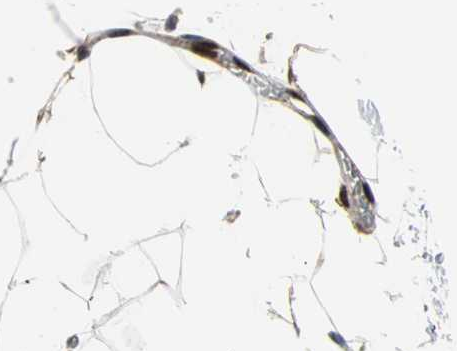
{"staining": {"intensity": "strong", "quantity": ">75%", "location": "cytoplasmic/membranous,nuclear"}, "tissue": "adipose tissue", "cell_type": "Adipocytes", "image_type": "normal", "snomed": [{"axis": "morphology", "description": "Normal tissue, NOS"}, {"axis": "topography", "description": "Soft tissue"}], "caption": "Adipocytes demonstrate strong cytoplasmic/membranous,nuclear staining in about >75% of cells in normal adipose tissue. (brown staining indicates protein expression, while blue staining denotes nuclei).", "gene": "VCP", "patient": {"sex": "male", "age": 72}}